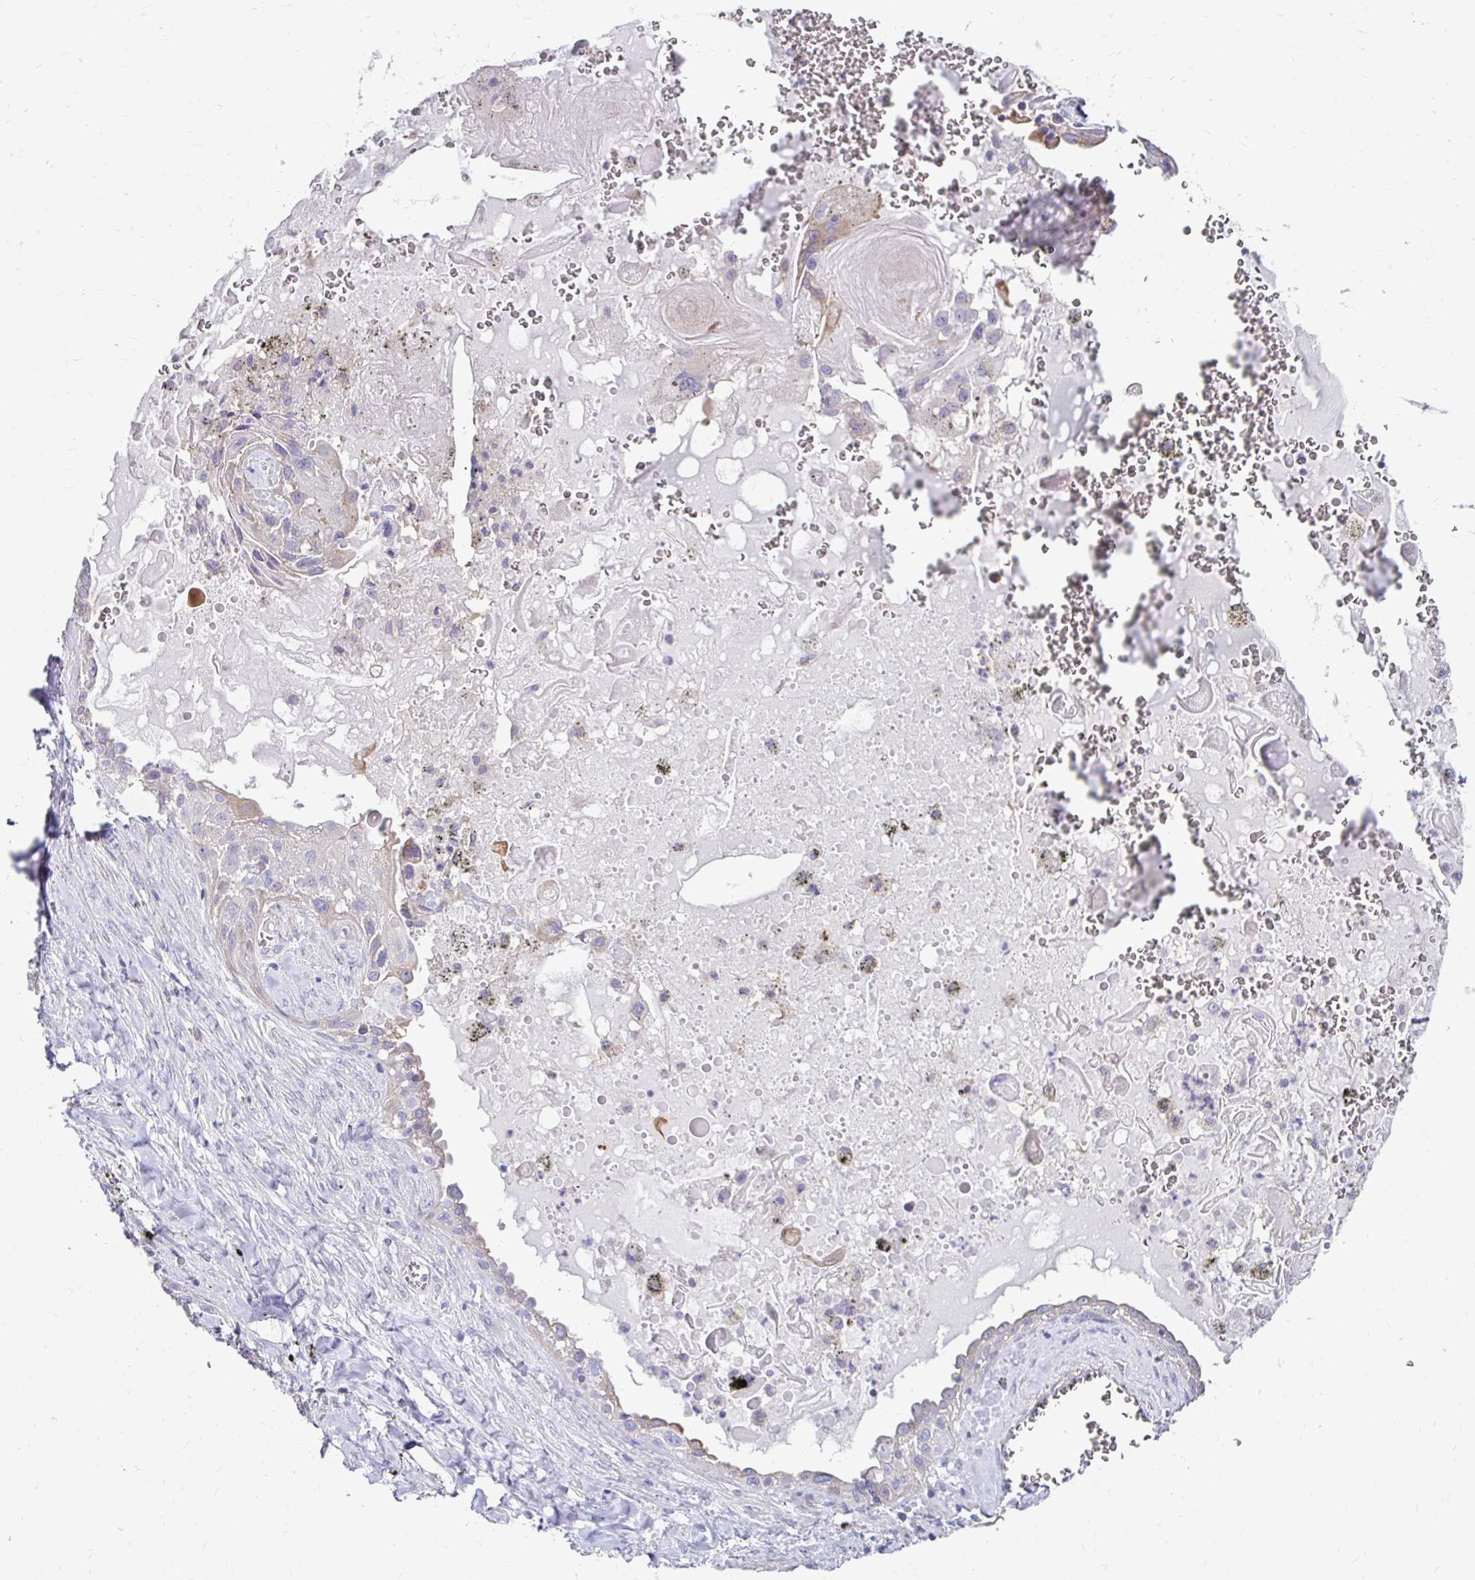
{"staining": {"intensity": "negative", "quantity": "none", "location": "none"}, "tissue": "lung cancer", "cell_type": "Tumor cells", "image_type": "cancer", "snomed": [{"axis": "morphology", "description": "Squamous cell carcinoma, NOS"}, {"axis": "topography", "description": "Lung"}], "caption": "The photomicrograph exhibits no staining of tumor cells in lung squamous cell carcinoma.", "gene": "AKAP6", "patient": {"sex": "male", "age": 79}}